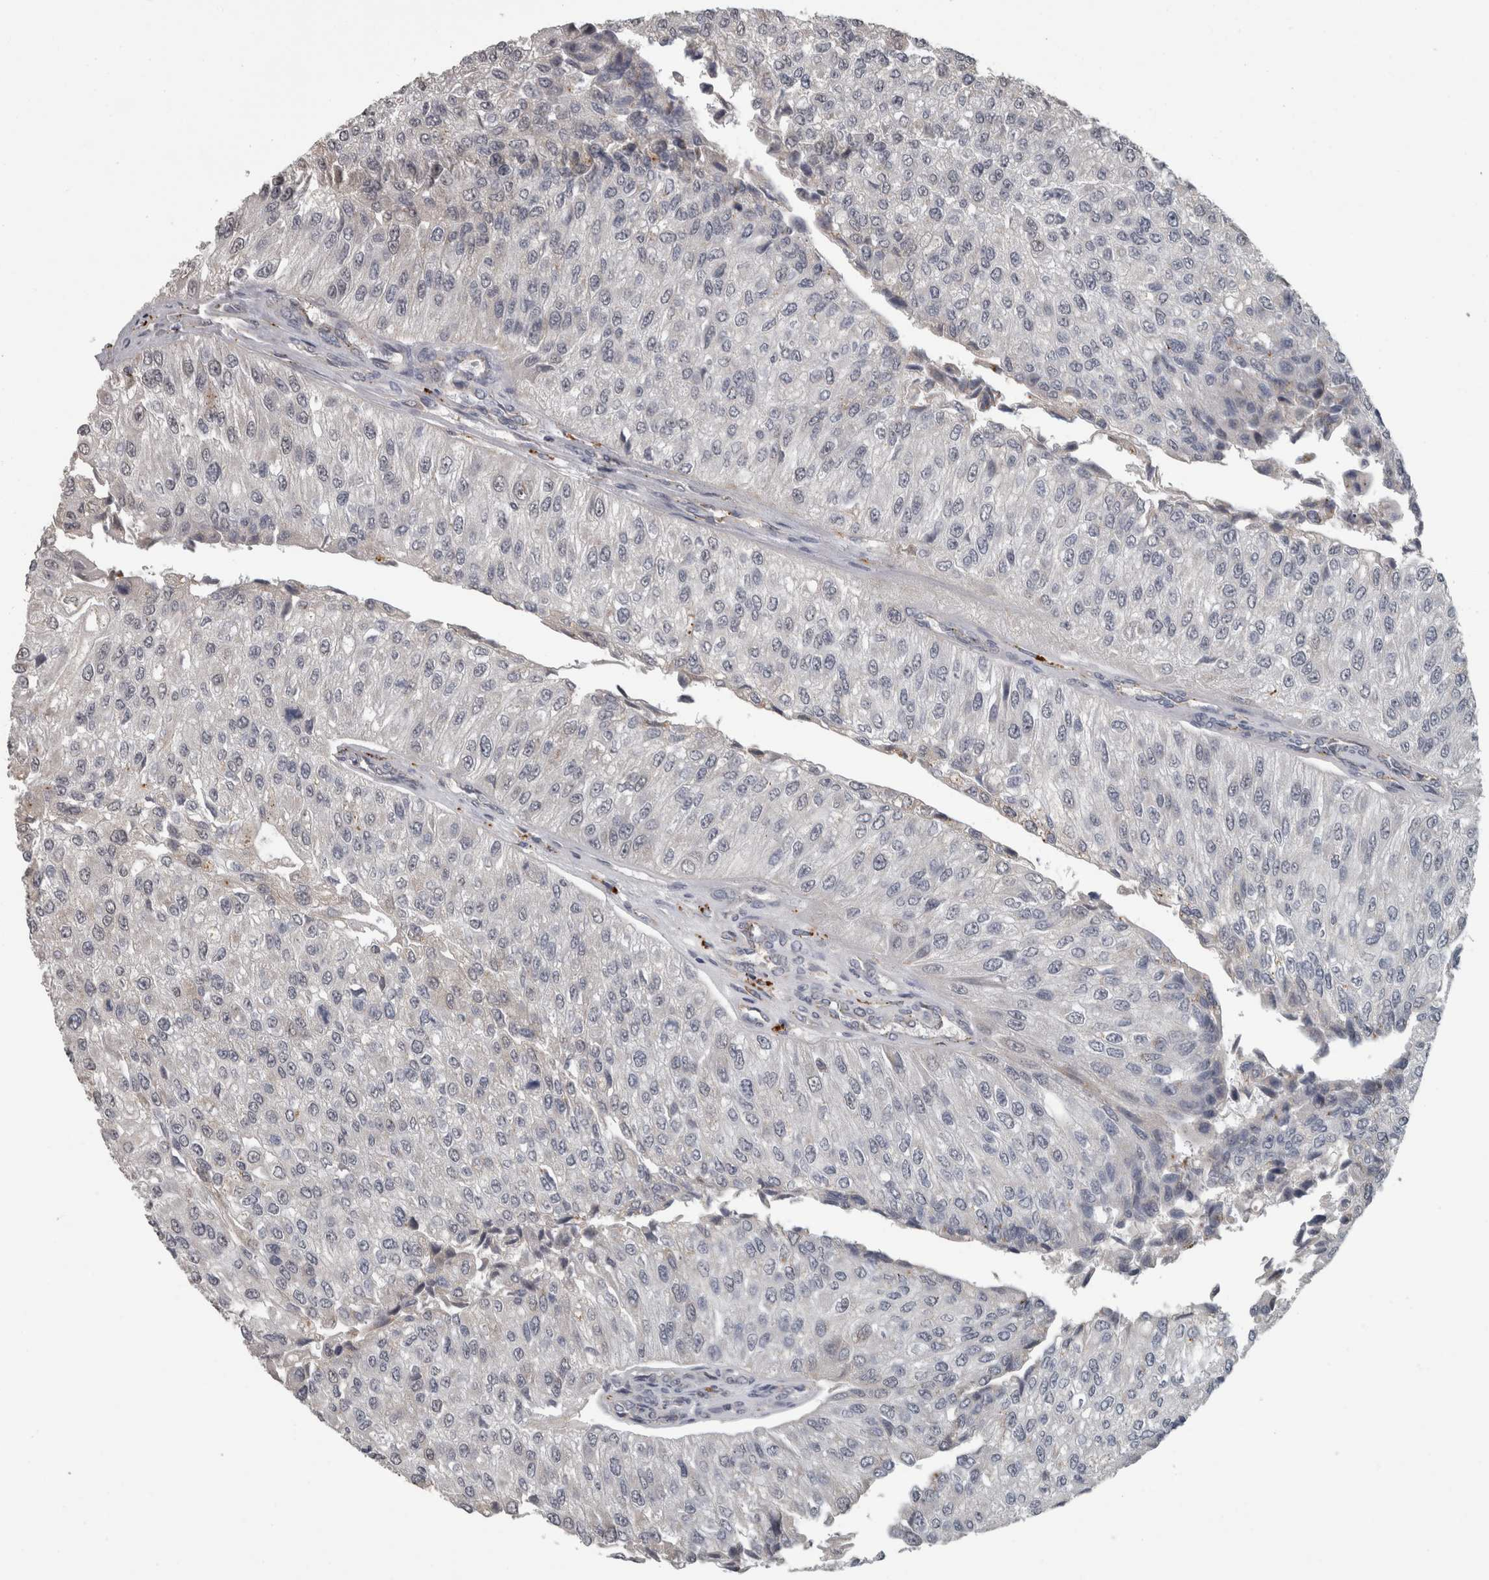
{"staining": {"intensity": "negative", "quantity": "none", "location": "none"}, "tissue": "urothelial cancer", "cell_type": "Tumor cells", "image_type": "cancer", "snomed": [{"axis": "morphology", "description": "Urothelial carcinoma, High grade"}, {"axis": "topography", "description": "Kidney"}, {"axis": "topography", "description": "Urinary bladder"}], "caption": "IHC of urothelial cancer exhibits no positivity in tumor cells.", "gene": "NAAA", "patient": {"sex": "male", "age": 77}}